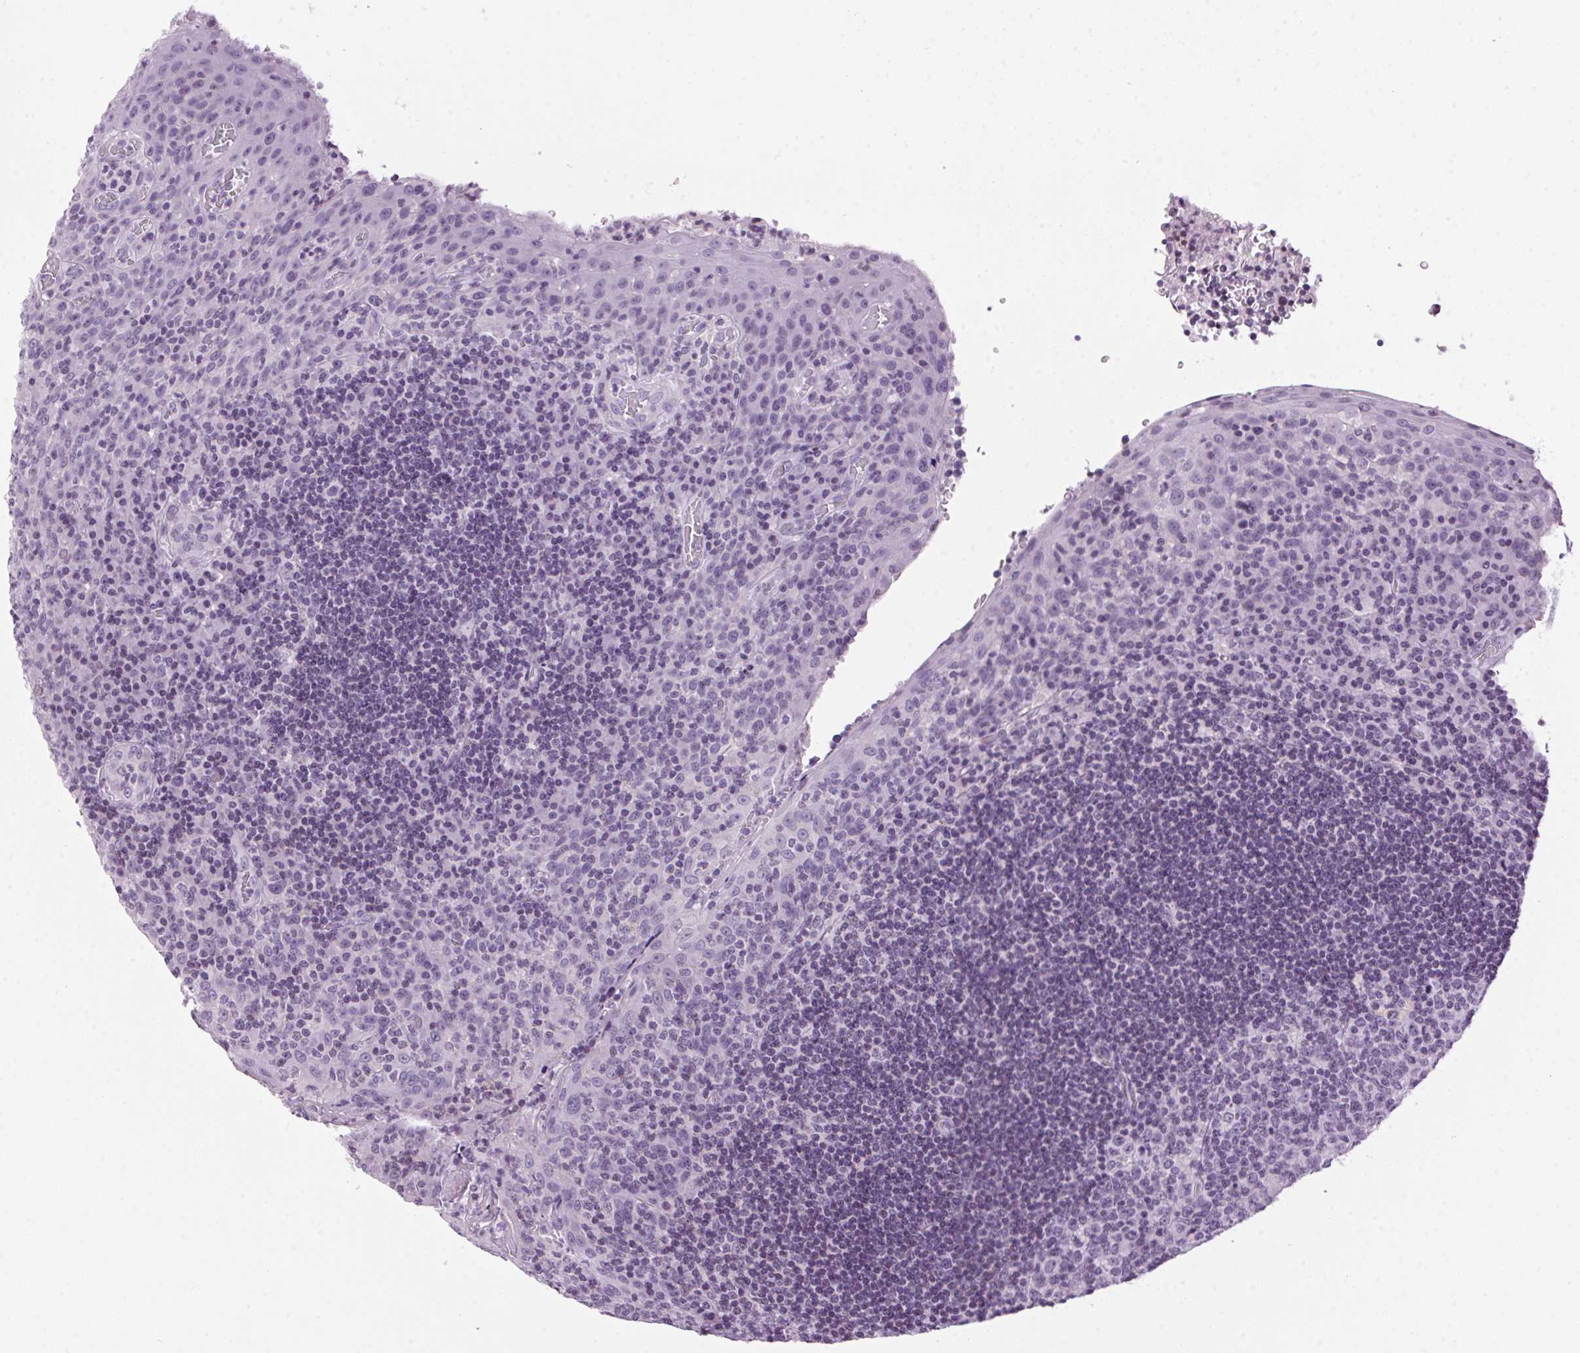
{"staining": {"intensity": "negative", "quantity": "none", "location": "none"}, "tissue": "tonsil", "cell_type": "Germinal center cells", "image_type": "normal", "snomed": [{"axis": "morphology", "description": "Normal tissue, NOS"}, {"axis": "topography", "description": "Tonsil"}], "caption": "Germinal center cells are negative for protein expression in unremarkable human tonsil. (Brightfield microscopy of DAB IHC at high magnification).", "gene": "TMEM88B", "patient": {"sex": "male", "age": 17}}